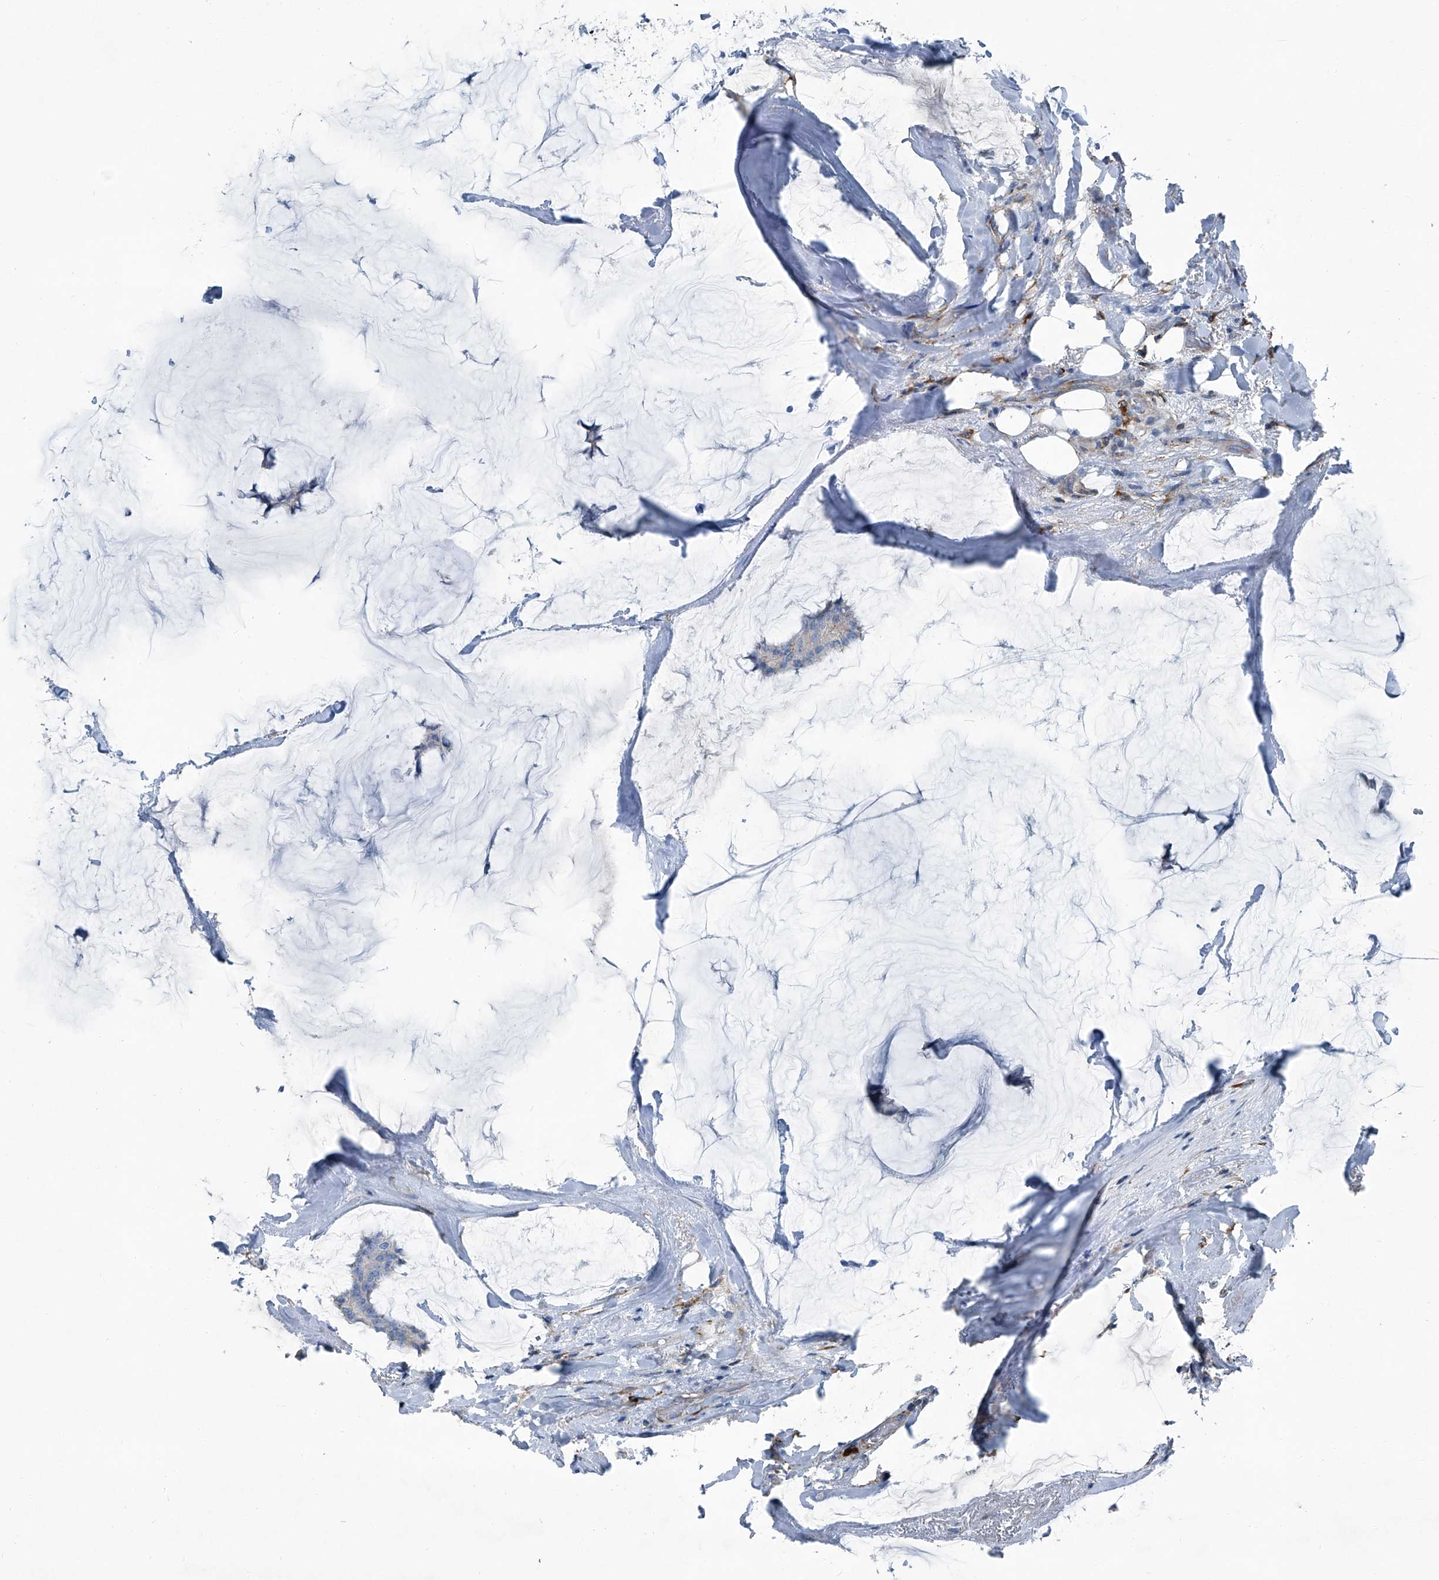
{"staining": {"intensity": "negative", "quantity": "none", "location": "none"}, "tissue": "breast cancer", "cell_type": "Tumor cells", "image_type": "cancer", "snomed": [{"axis": "morphology", "description": "Duct carcinoma"}, {"axis": "topography", "description": "Breast"}], "caption": "Tumor cells show no significant protein positivity in invasive ductal carcinoma (breast).", "gene": "SEPTIN7", "patient": {"sex": "female", "age": 93}}